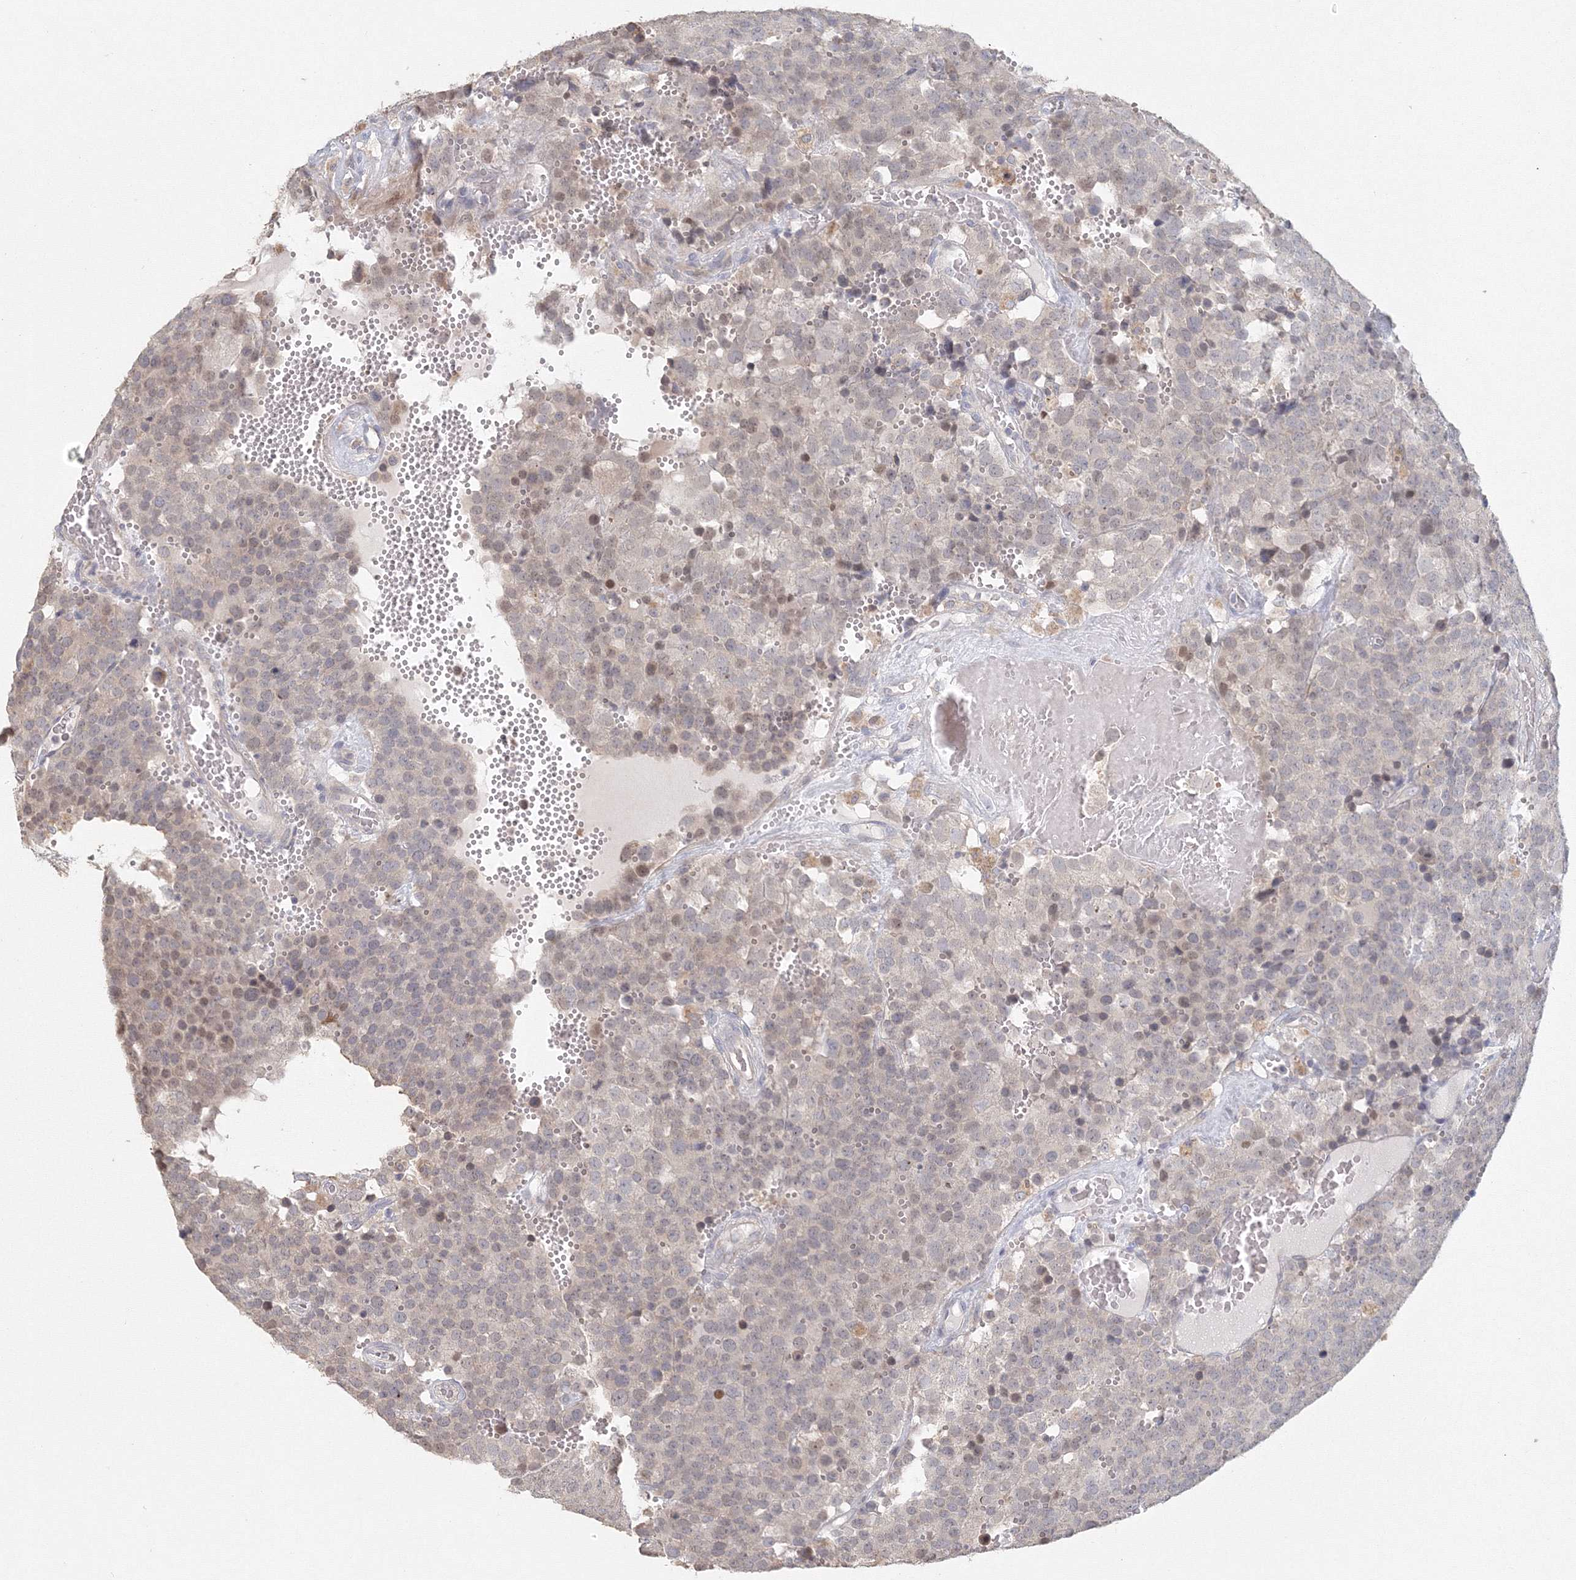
{"staining": {"intensity": "moderate", "quantity": "<25%", "location": "nuclear"}, "tissue": "testis cancer", "cell_type": "Tumor cells", "image_type": "cancer", "snomed": [{"axis": "morphology", "description": "Seminoma, NOS"}, {"axis": "topography", "description": "Testis"}], "caption": "The immunohistochemical stain shows moderate nuclear expression in tumor cells of testis cancer (seminoma) tissue.", "gene": "TACC2", "patient": {"sex": "male", "age": 71}}